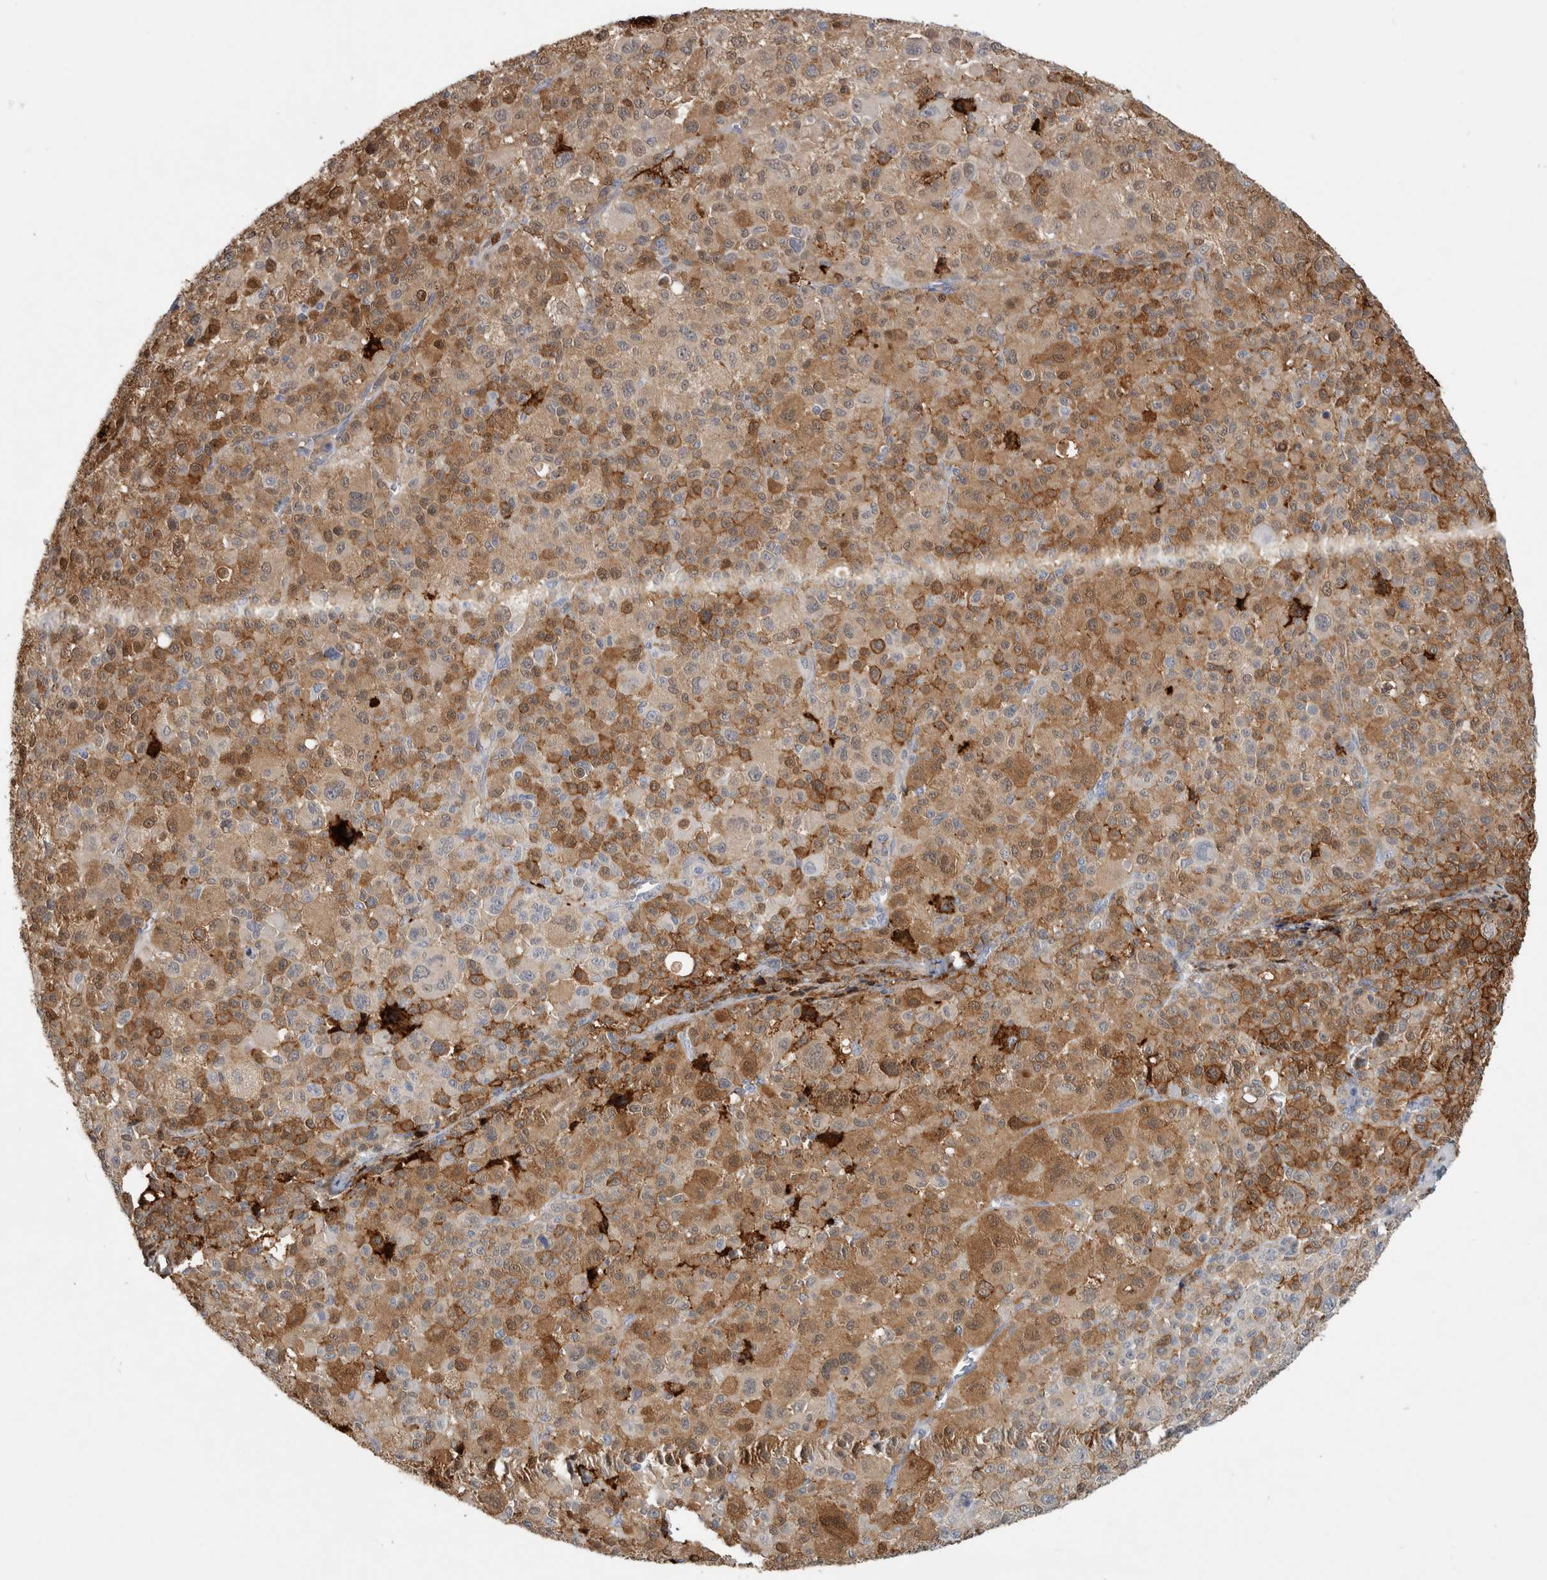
{"staining": {"intensity": "moderate", "quantity": "25%-75%", "location": "cytoplasmic/membranous,nuclear"}, "tissue": "melanoma", "cell_type": "Tumor cells", "image_type": "cancer", "snomed": [{"axis": "morphology", "description": "Malignant melanoma, Metastatic site"}, {"axis": "topography", "description": "Skin"}], "caption": "A high-resolution photomicrograph shows IHC staining of melanoma, which shows moderate cytoplasmic/membranous and nuclear staining in about 25%-75% of tumor cells.", "gene": "DNAJC24", "patient": {"sex": "female", "age": 74}}